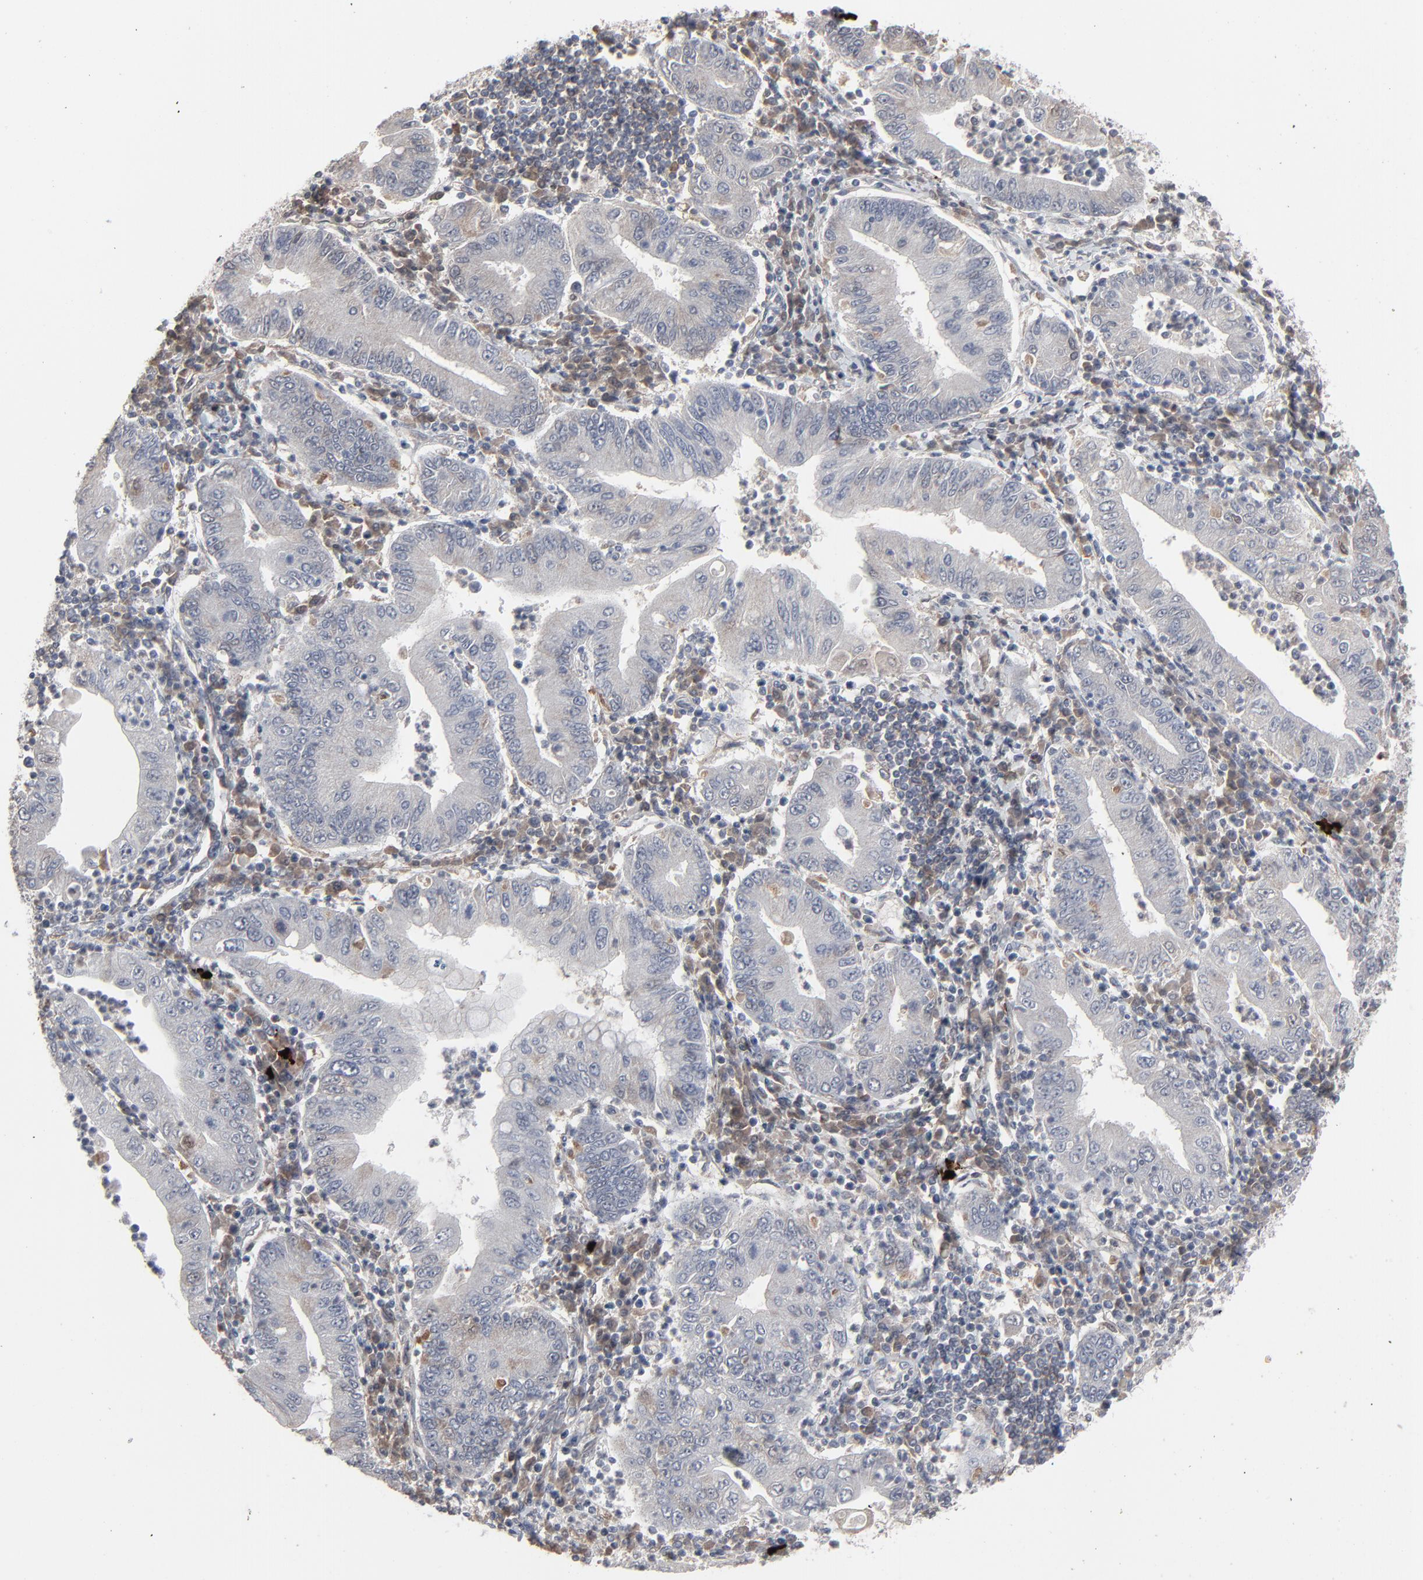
{"staining": {"intensity": "negative", "quantity": "none", "location": "none"}, "tissue": "stomach cancer", "cell_type": "Tumor cells", "image_type": "cancer", "snomed": [{"axis": "morphology", "description": "Normal tissue, NOS"}, {"axis": "morphology", "description": "Adenocarcinoma, NOS"}, {"axis": "topography", "description": "Esophagus"}, {"axis": "topography", "description": "Stomach, upper"}, {"axis": "topography", "description": "Peripheral nerve tissue"}], "caption": "Adenocarcinoma (stomach) was stained to show a protein in brown. There is no significant expression in tumor cells.", "gene": "JAM3", "patient": {"sex": "male", "age": 62}}